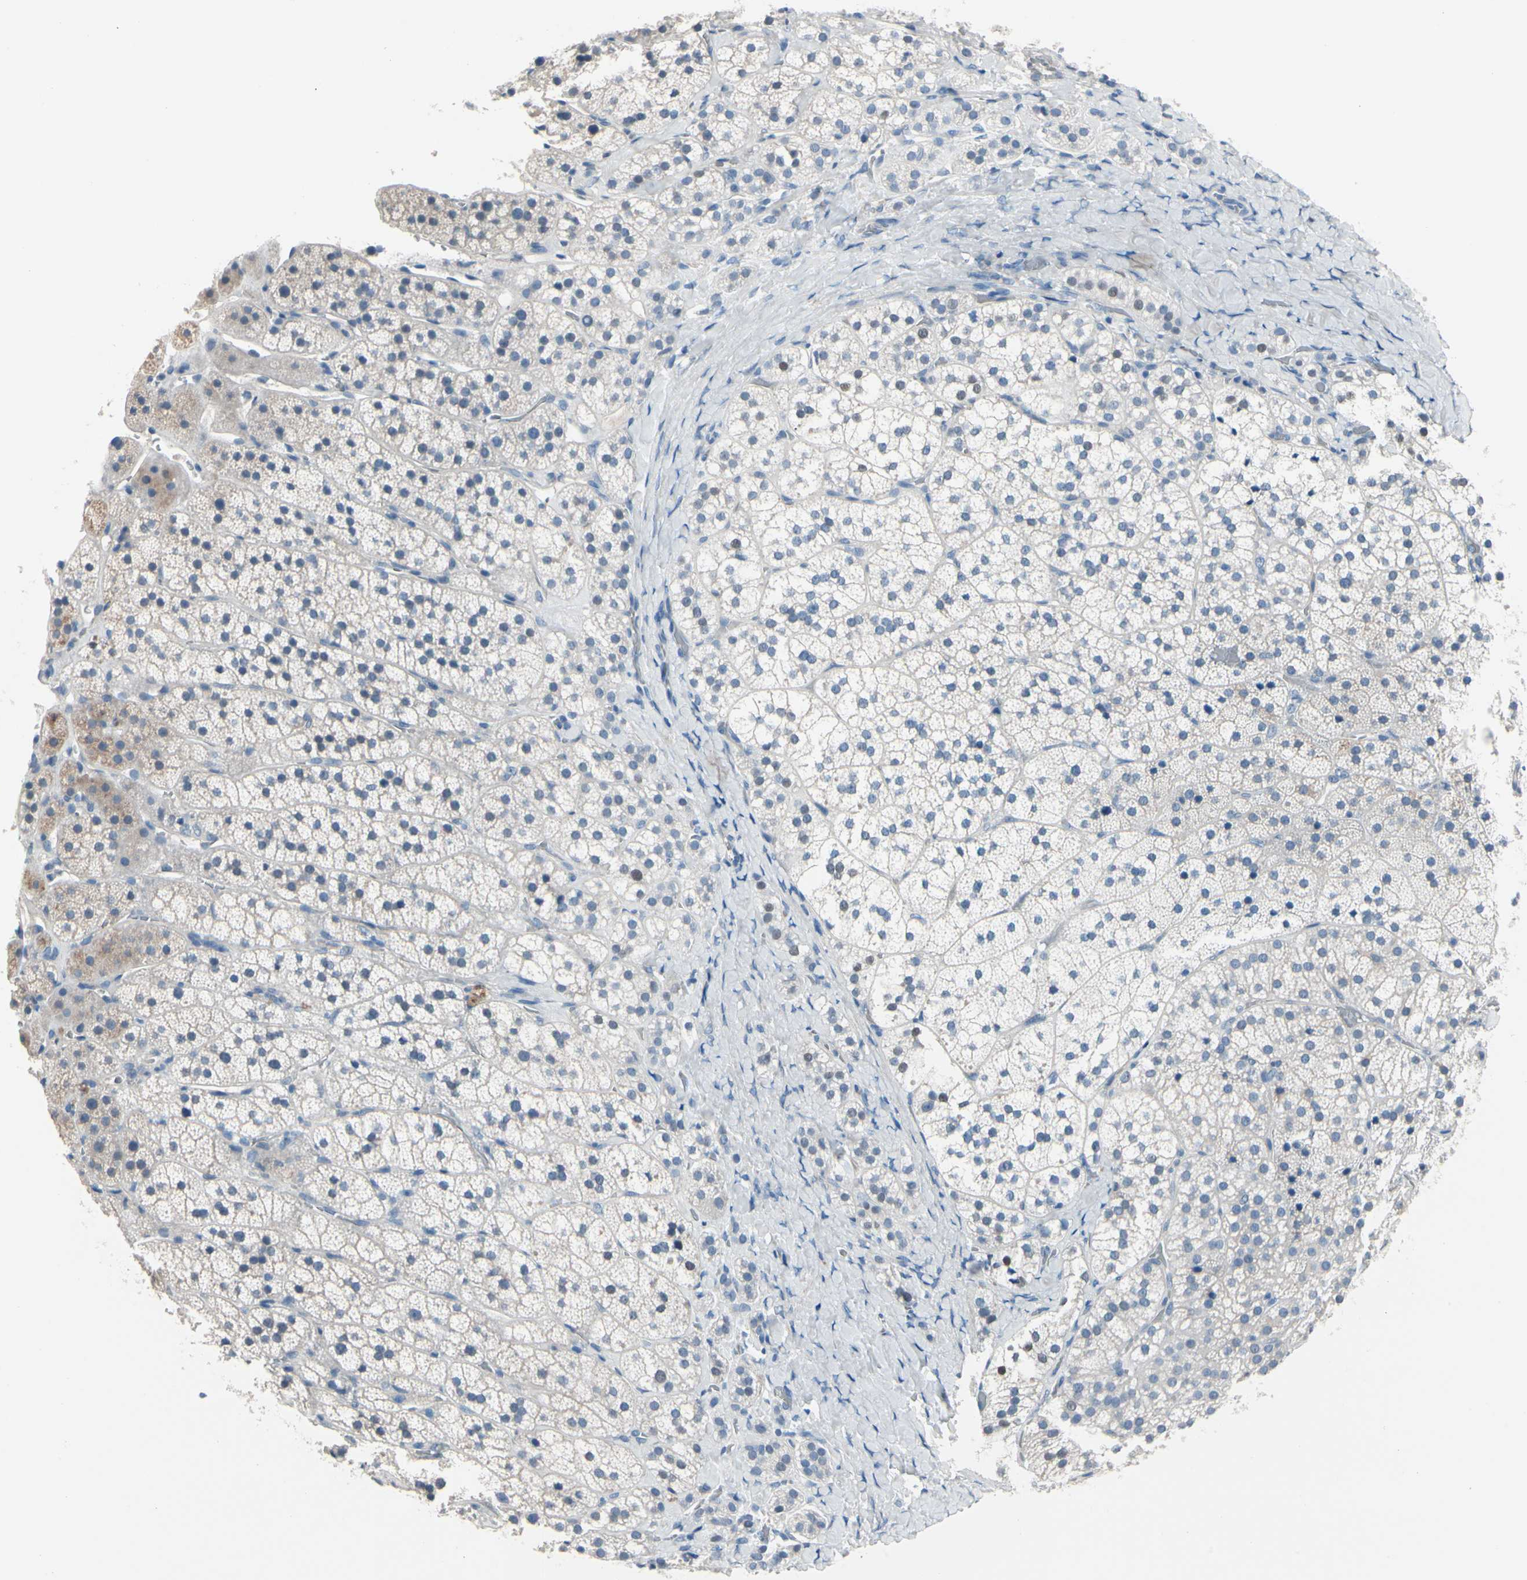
{"staining": {"intensity": "moderate", "quantity": "<25%", "location": "cytoplasmic/membranous,nuclear"}, "tissue": "adrenal gland", "cell_type": "Glandular cells", "image_type": "normal", "snomed": [{"axis": "morphology", "description": "Normal tissue, NOS"}, {"axis": "topography", "description": "Adrenal gland"}], "caption": "Brown immunohistochemical staining in benign human adrenal gland demonstrates moderate cytoplasmic/membranous,nuclear expression in about <25% of glandular cells.", "gene": "PGR", "patient": {"sex": "female", "age": 44}}